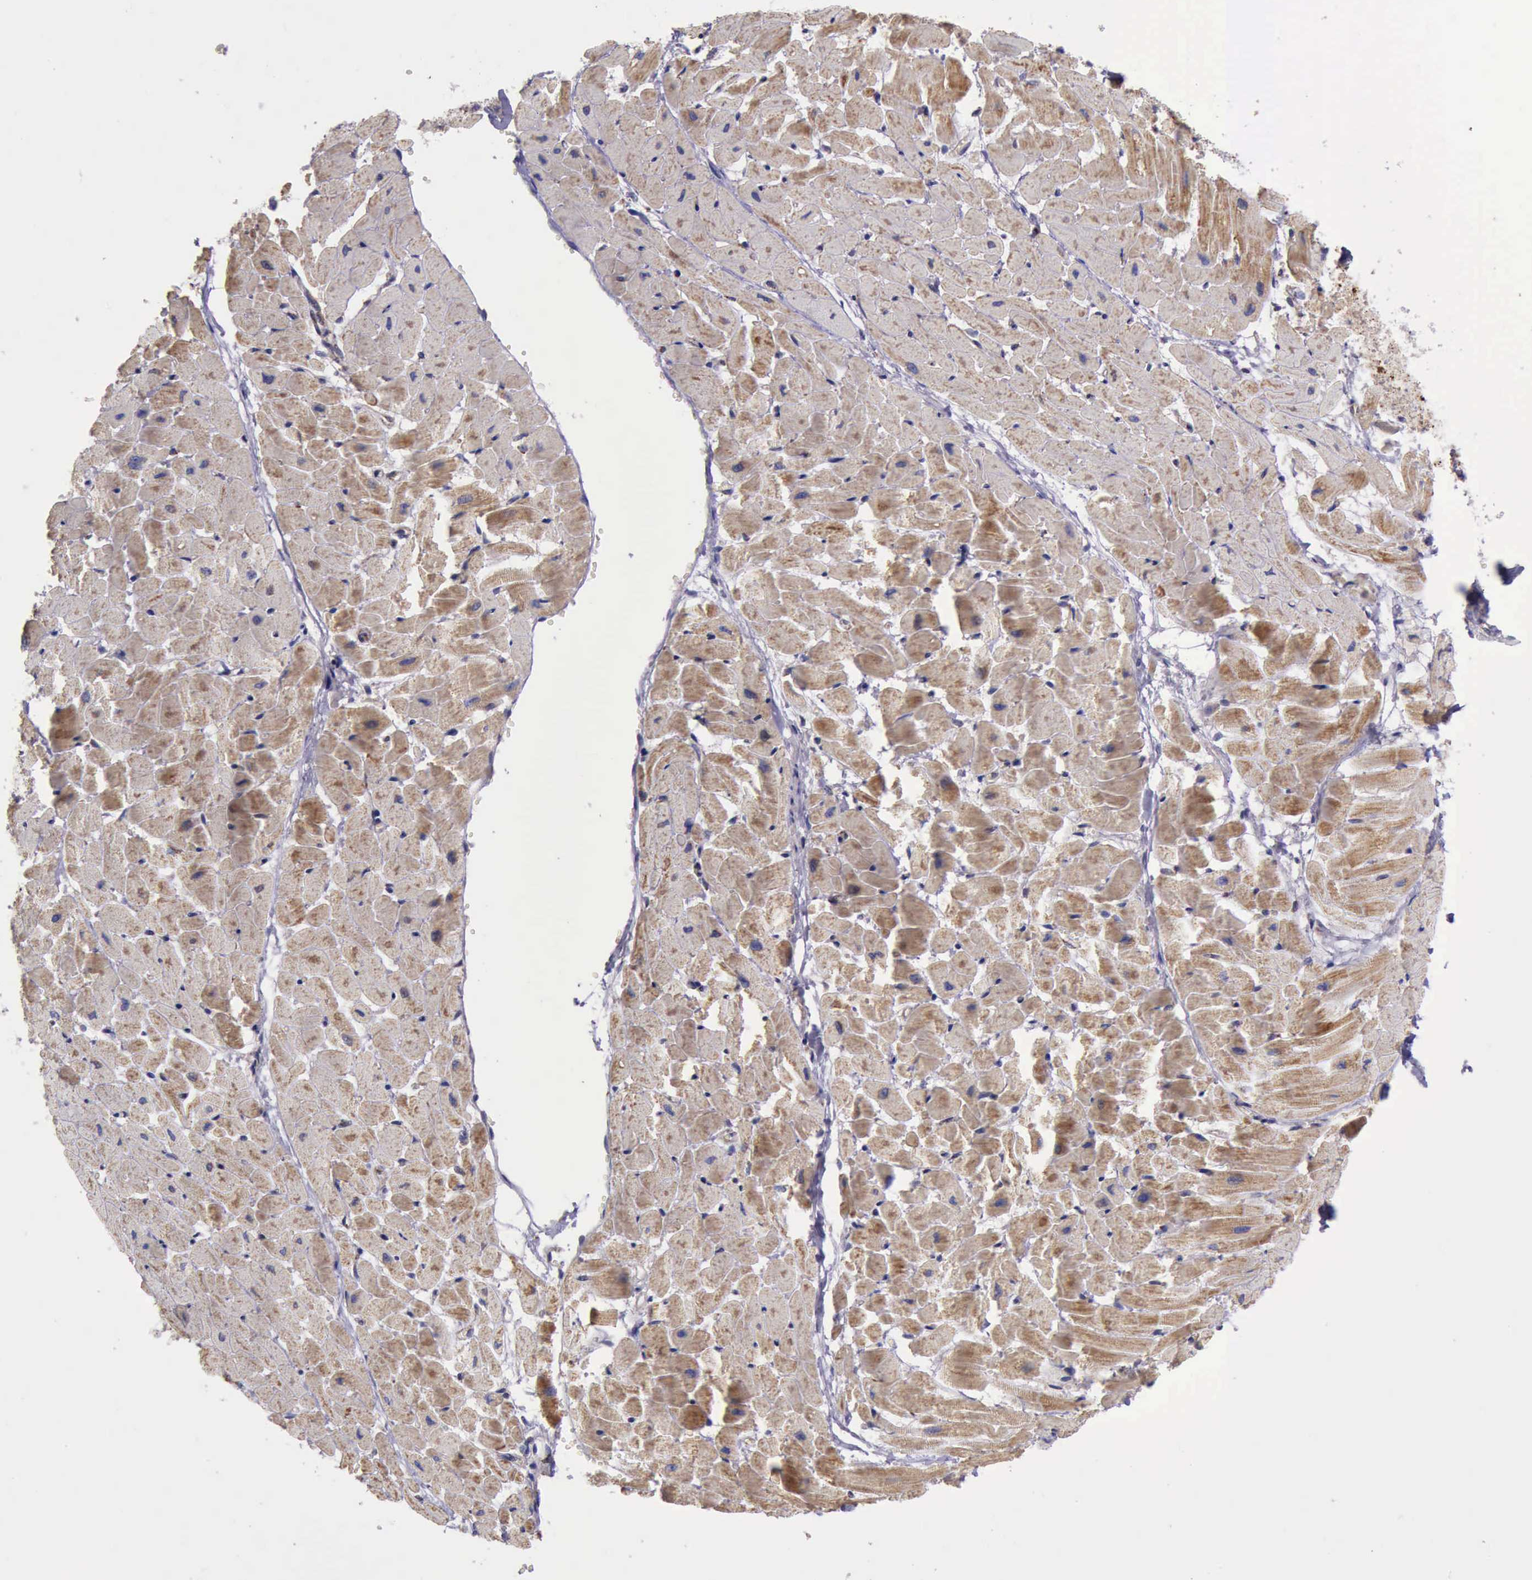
{"staining": {"intensity": "moderate", "quantity": ">75%", "location": "cytoplasmic/membranous"}, "tissue": "heart muscle", "cell_type": "Cardiomyocytes", "image_type": "normal", "snomed": [{"axis": "morphology", "description": "Normal tissue, NOS"}, {"axis": "topography", "description": "Heart"}], "caption": "Approximately >75% of cardiomyocytes in unremarkable heart muscle display moderate cytoplasmic/membranous protein staining as visualized by brown immunohistochemical staining.", "gene": "TXN2", "patient": {"sex": "female", "age": 19}}